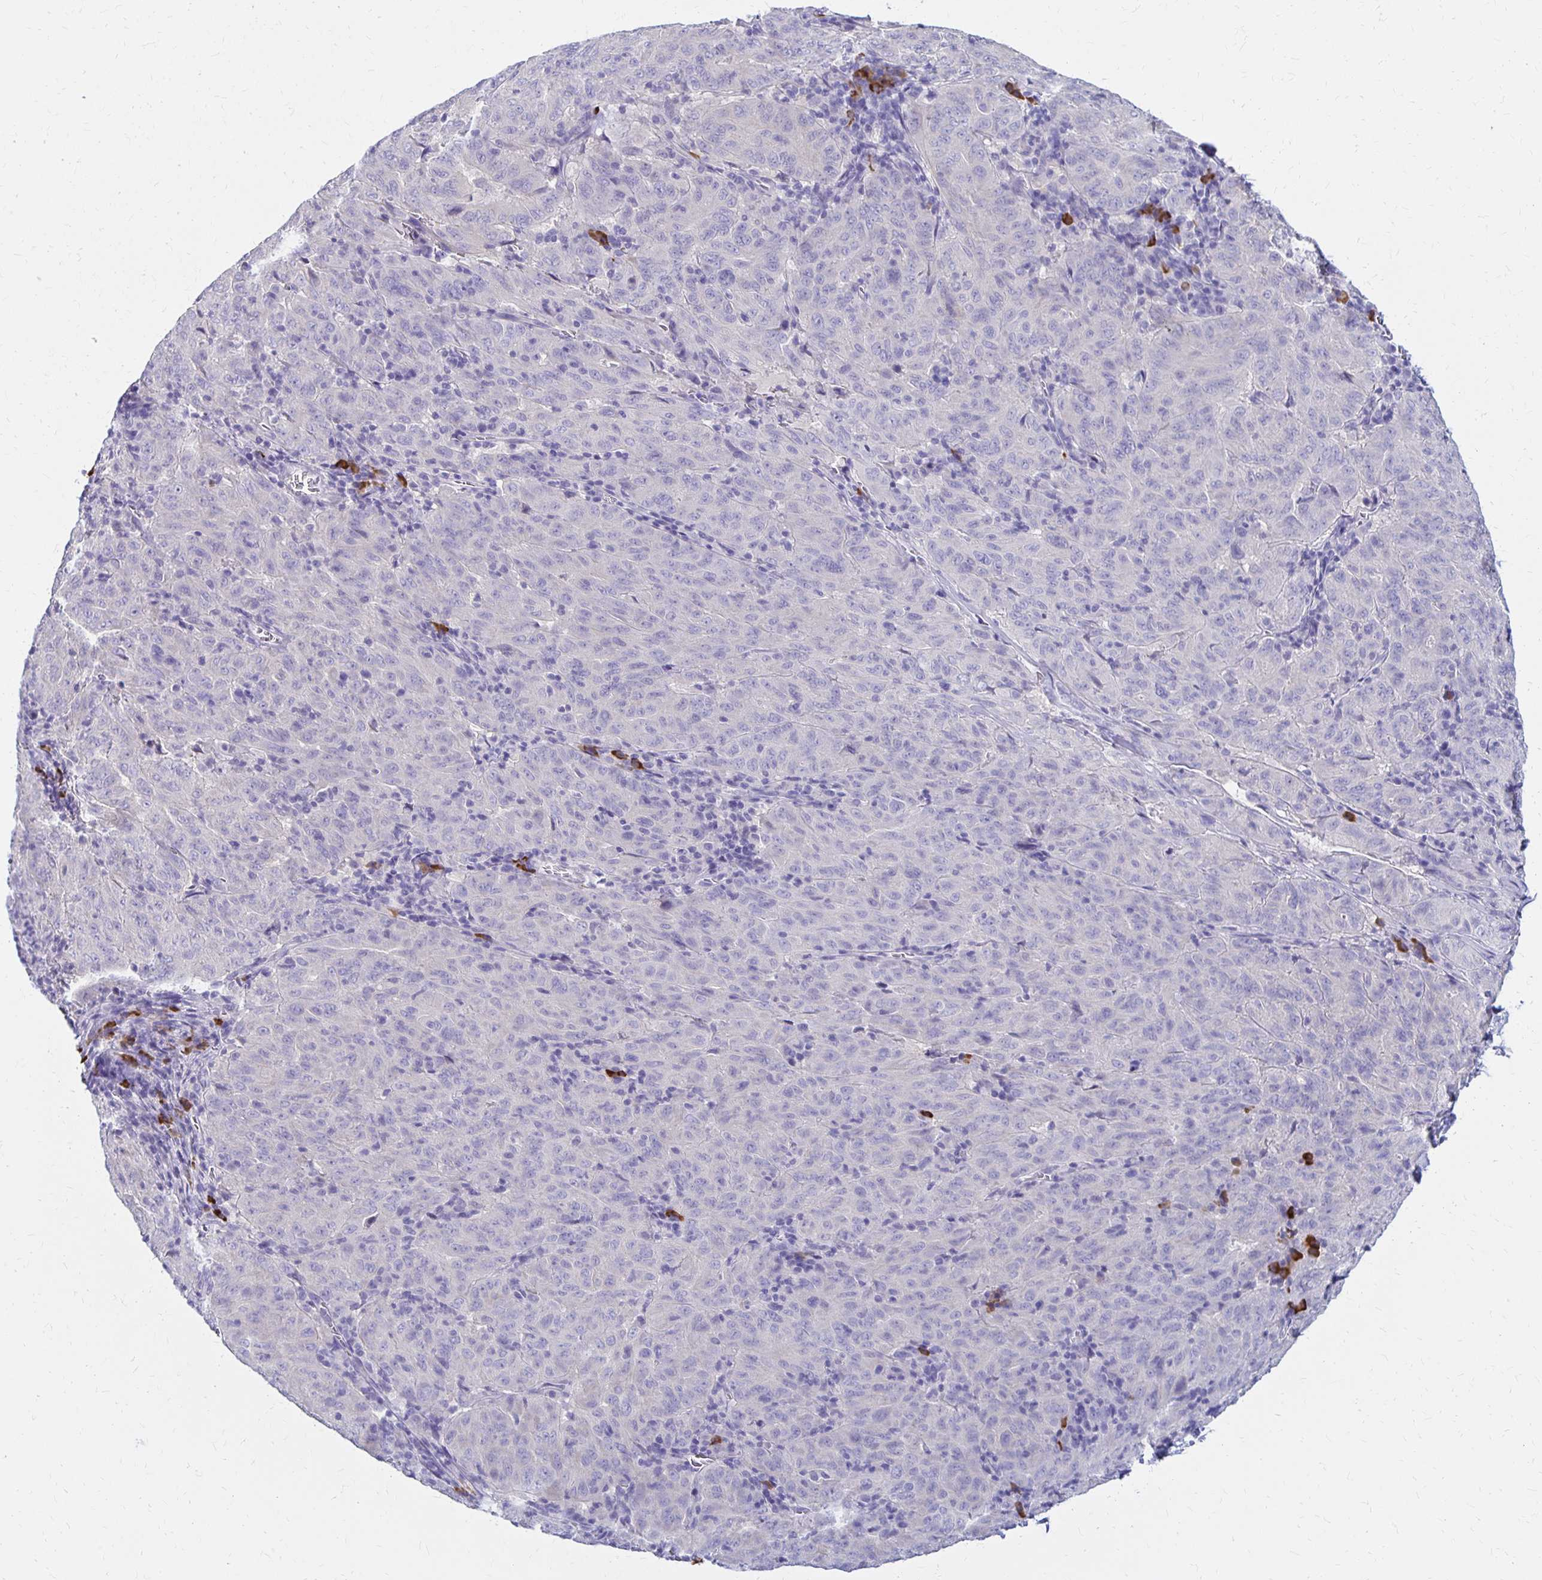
{"staining": {"intensity": "negative", "quantity": "none", "location": "none"}, "tissue": "pancreatic cancer", "cell_type": "Tumor cells", "image_type": "cancer", "snomed": [{"axis": "morphology", "description": "Adenocarcinoma, NOS"}, {"axis": "topography", "description": "Pancreas"}], "caption": "Immunohistochemistry (IHC) micrograph of adenocarcinoma (pancreatic) stained for a protein (brown), which displays no positivity in tumor cells.", "gene": "FNTB", "patient": {"sex": "male", "age": 63}}